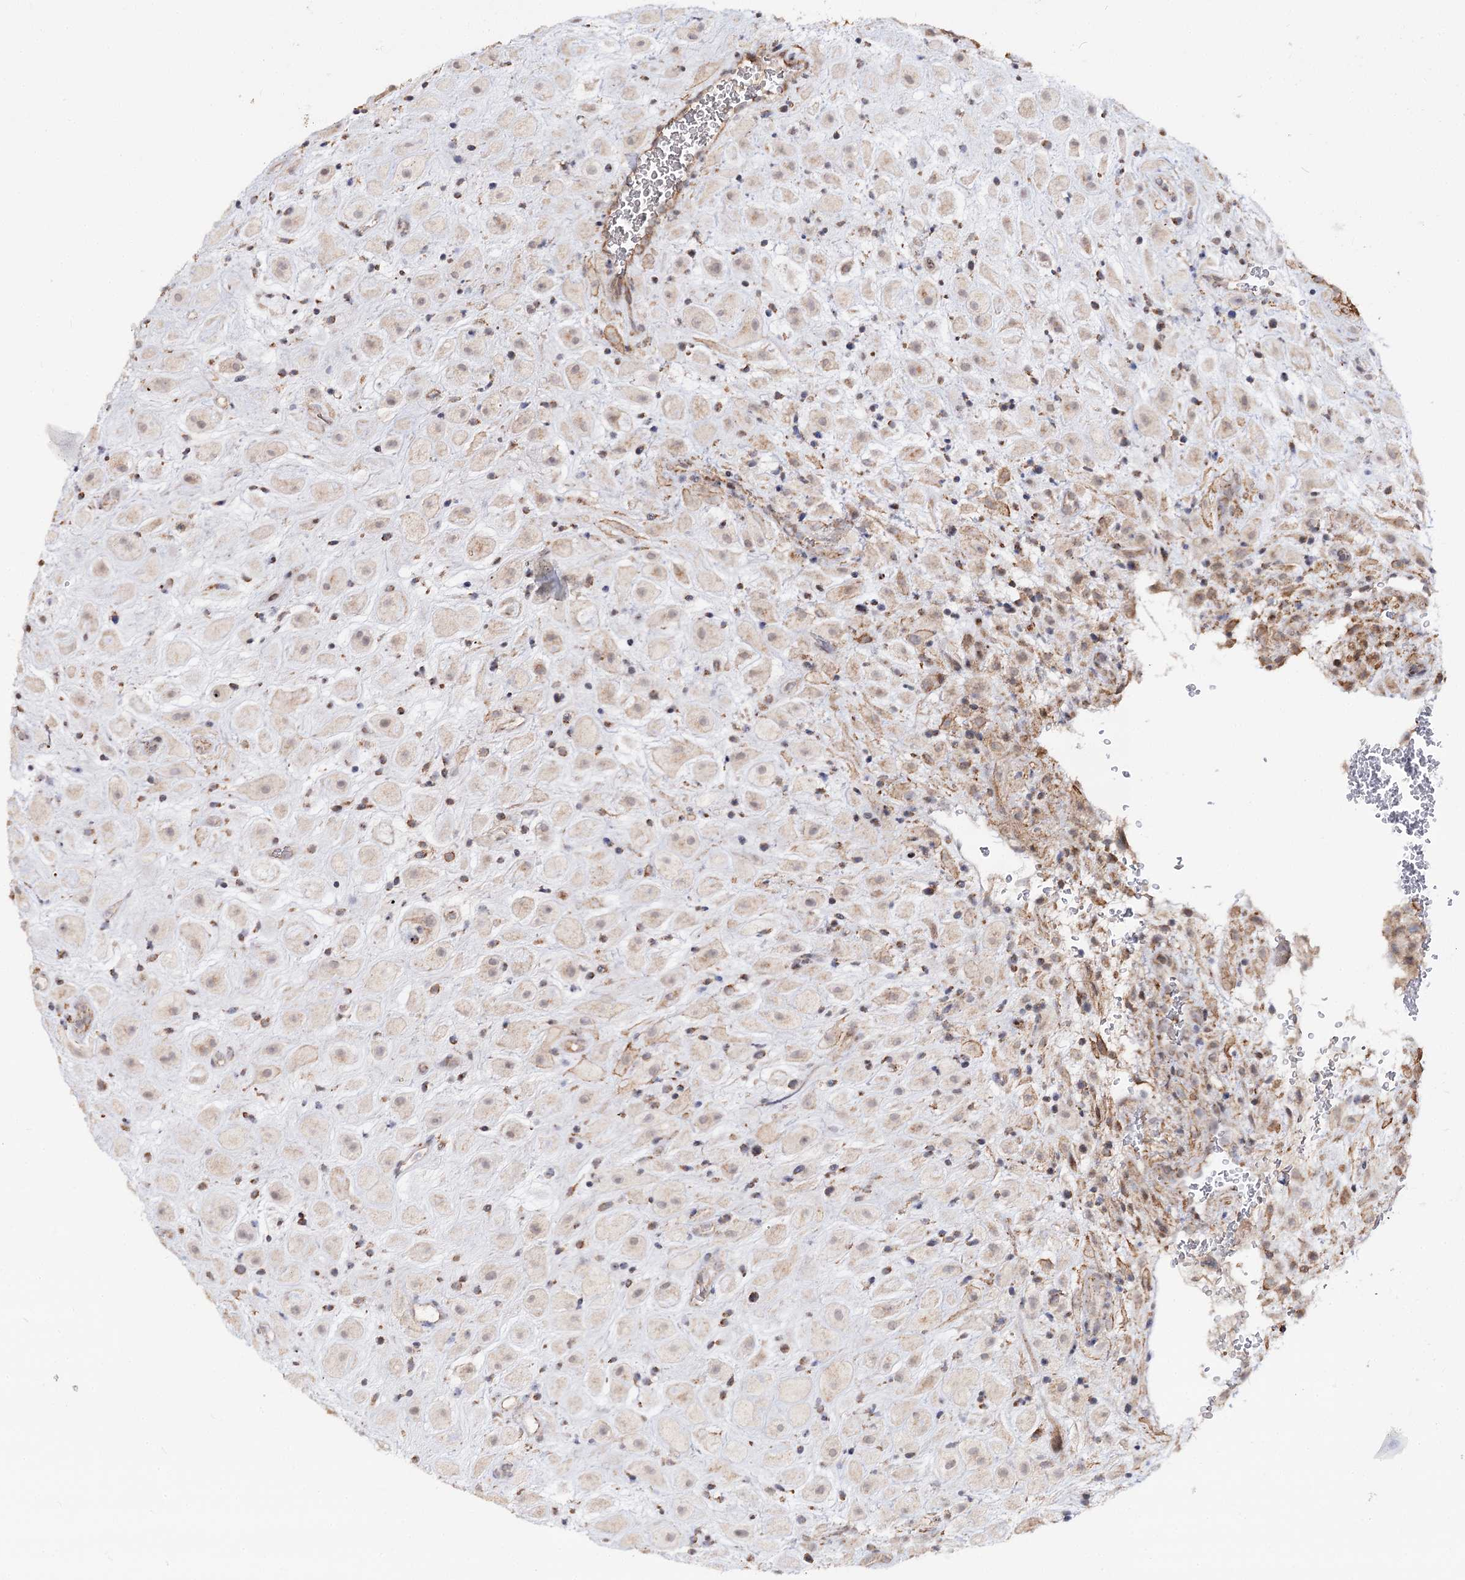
{"staining": {"intensity": "weak", "quantity": "<25%", "location": "cytoplasmic/membranous"}, "tissue": "placenta", "cell_type": "Decidual cells", "image_type": "normal", "snomed": [{"axis": "morphology", "description": "Normal tissue, NOS"}, {"axis": "topography", "description": "Placenta"}], "caption": "DAB immunohistochemical staining of normal placenta demonstrates no significant staining in decidual cells.", "gene": "CBR4", "patient": {"sex": "female", "age": 35}}